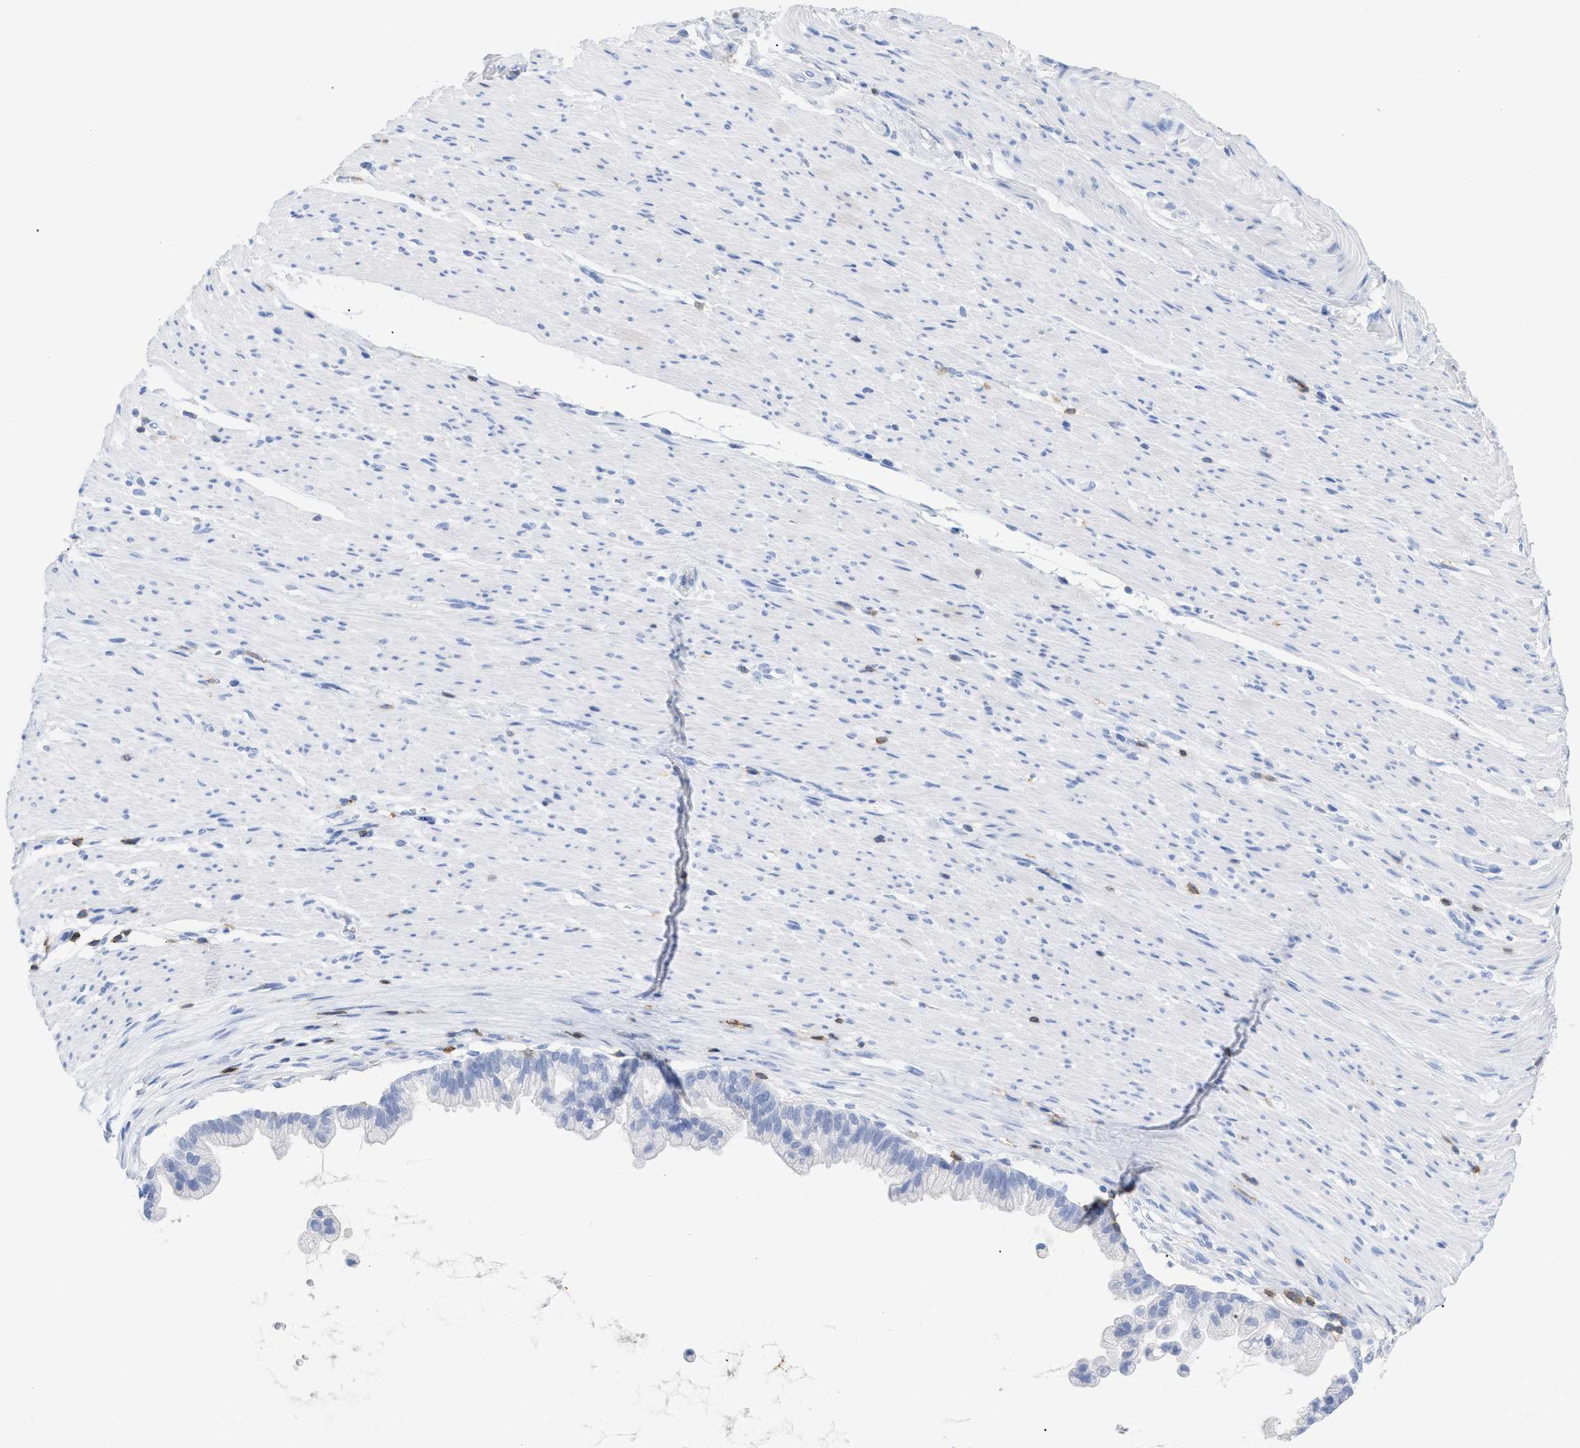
{"staining": {"intensity": "negative", "quantity": "none", "location": "none"}, "tissue": "pancreatic cancer", "cell_type": "Tumor cells", "image_type": "cancer", "snomed": [{"axis": "morphology", "description": "Adenocarcinoma, NOS"}, {"axis": "topography", "description": "Pancreas"}], "caption": "Immunohistochemistry (IHC) image of pancreatic cancer stained for a protein (brown), which shows no expression in tumor cells.", "gene": "CD5", "patient": {"sex": "male", "age": 69}}